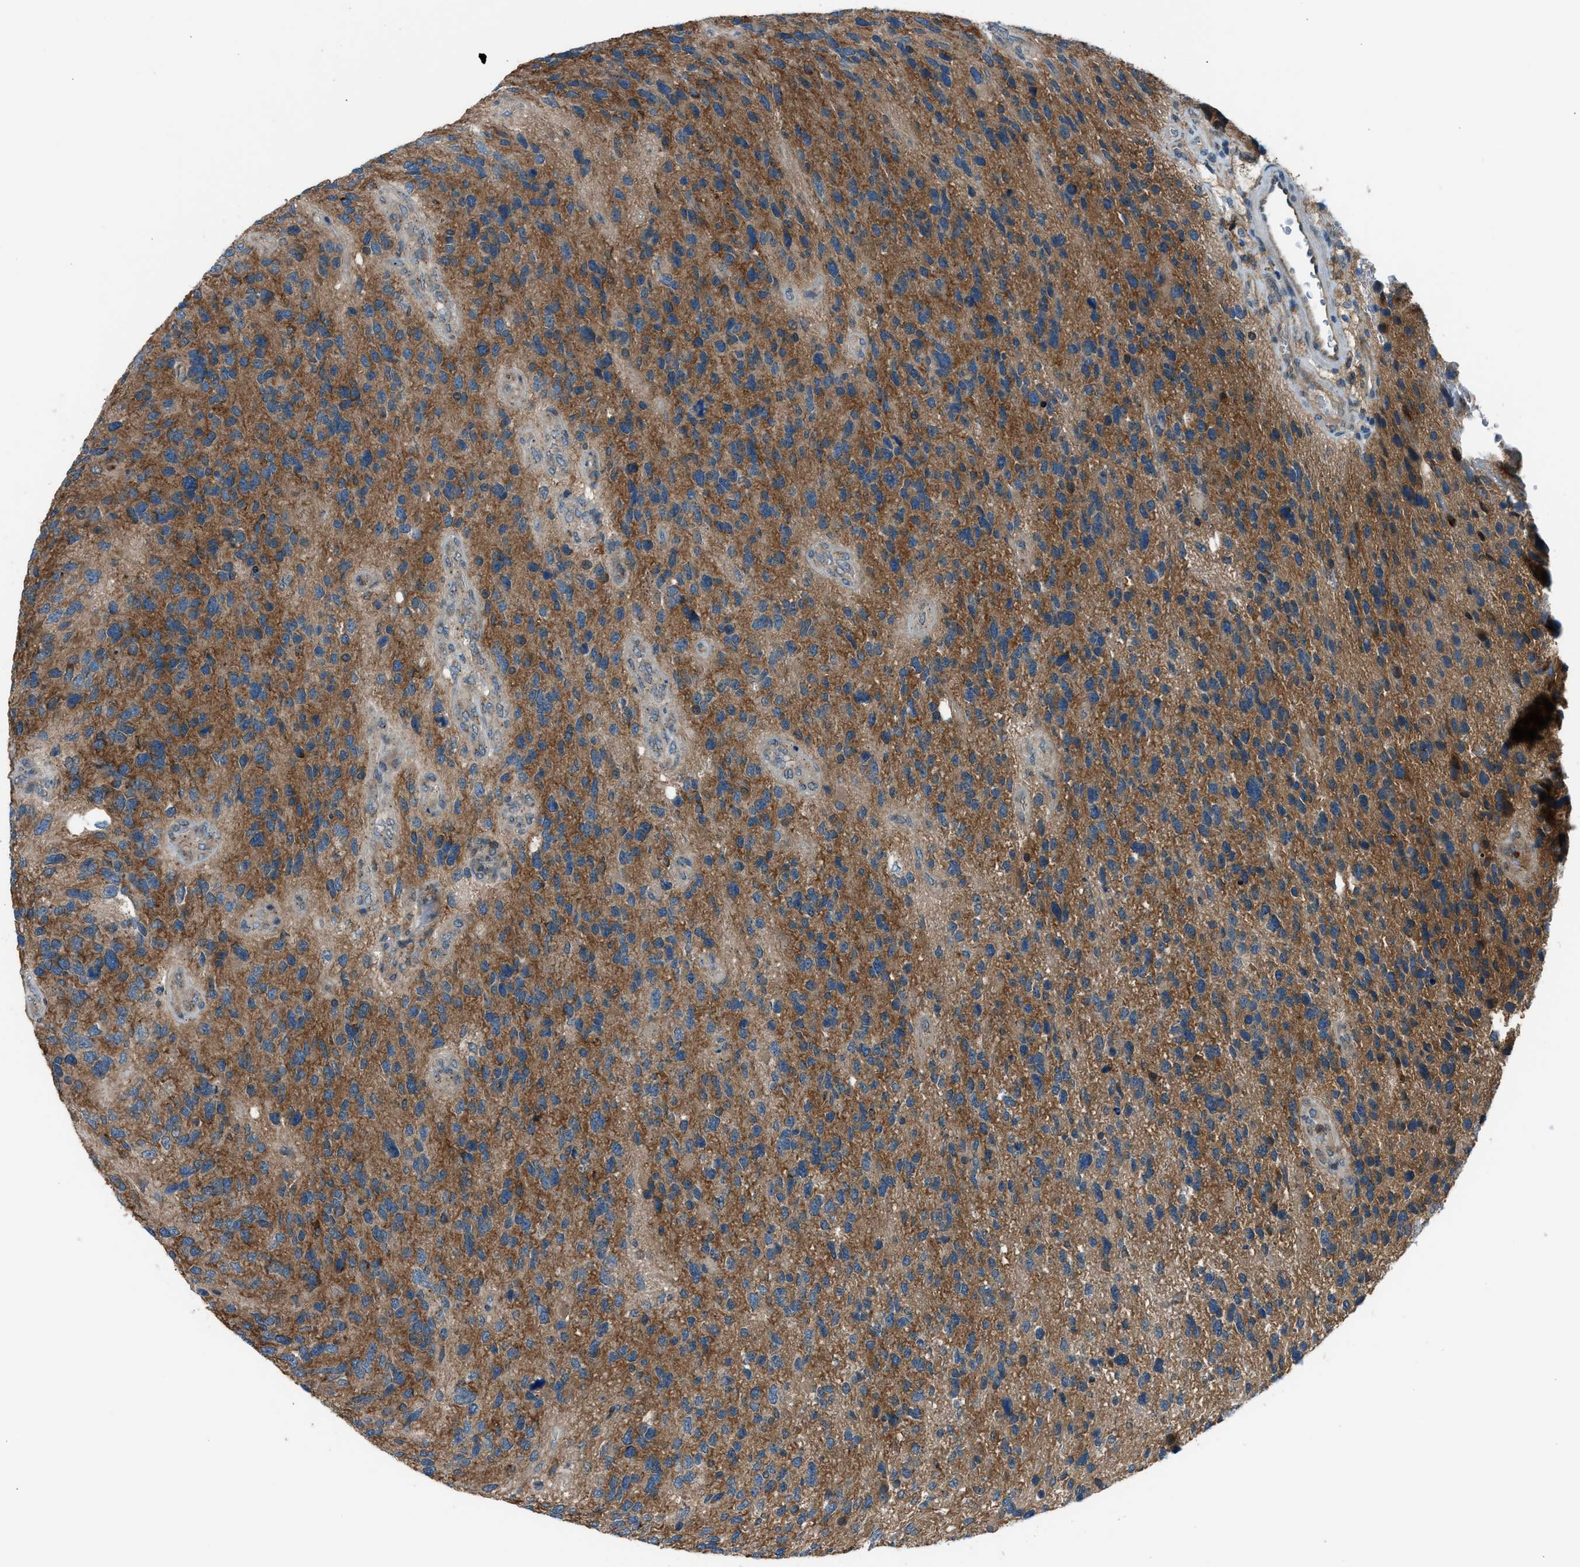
{"staining": {"intensity": "moderate", "quantity": ">75%", "location": "cytoplasmic/membranous"}, "tissue": "glioma", "cell_type": "Tumor cells", "image_type": "cancer", "snomed": [{"axis": "morphology", "description": "Glioma, malignant, High grade"}, {"axis": "topography", "description": "Brain"}], "caption": "Moderate cytoplasmic/membranous protein positivity is seen in approximately >75% of tumor cells in malignant glioma (high-grade).", "gene": "EDARADD", "patient": {"sex": "female", "age": 58}}